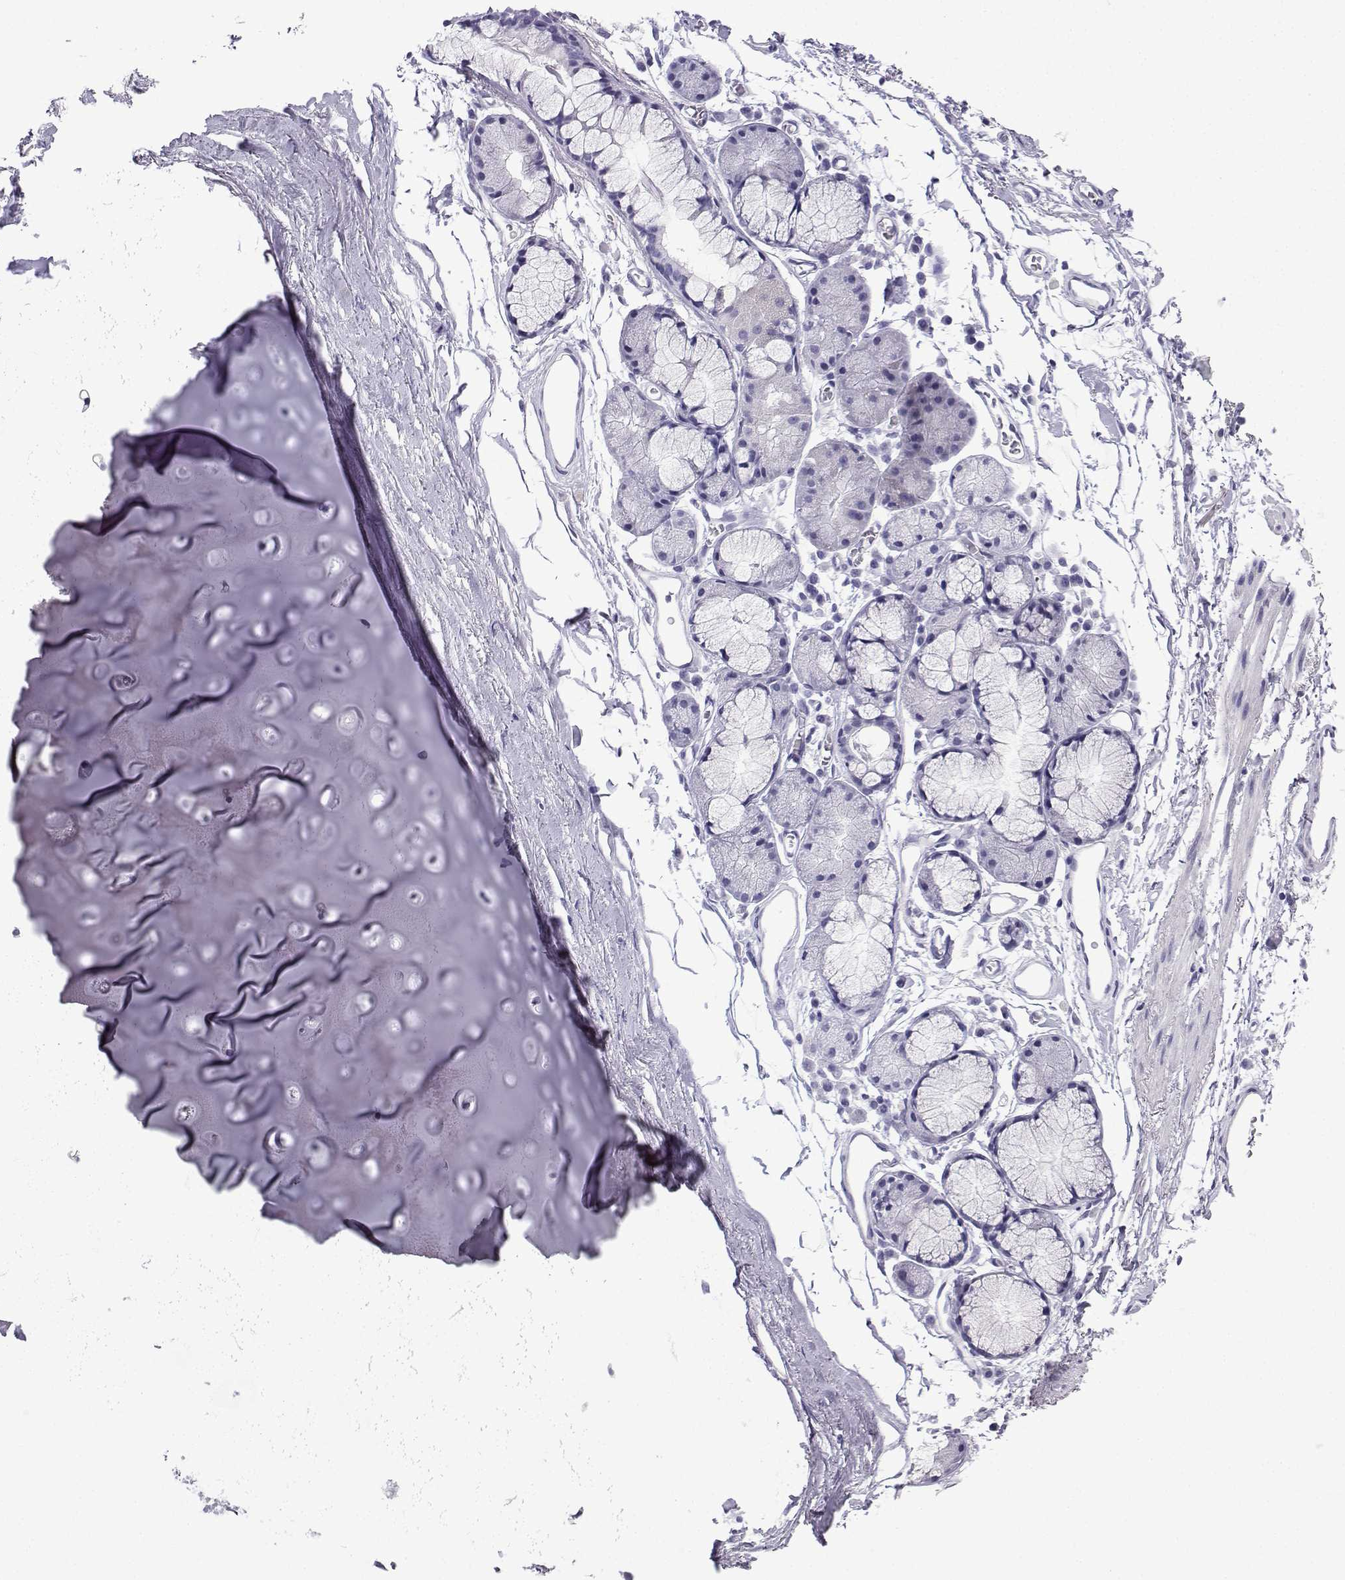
{"staining": {"intensity": "negative", "quantity": "none", "location": "none"}, "tissue": "adipose tissue", "cell_type": "Adipocytes", "image_type": "normal", "snomed": [{"axis": "morphology", "description": "Normal tissue, NOS"}, {"axis": "topography", "description": "Cartilage tissue"}, {"axis": "topography", "description": "Bronchus"}], "caption": "The histopathology image reveals no staining of adipocytes in unremarkable adipose tissue.", "gene": "ACRBP", "patient": {"sex": "female", "age": 79}}